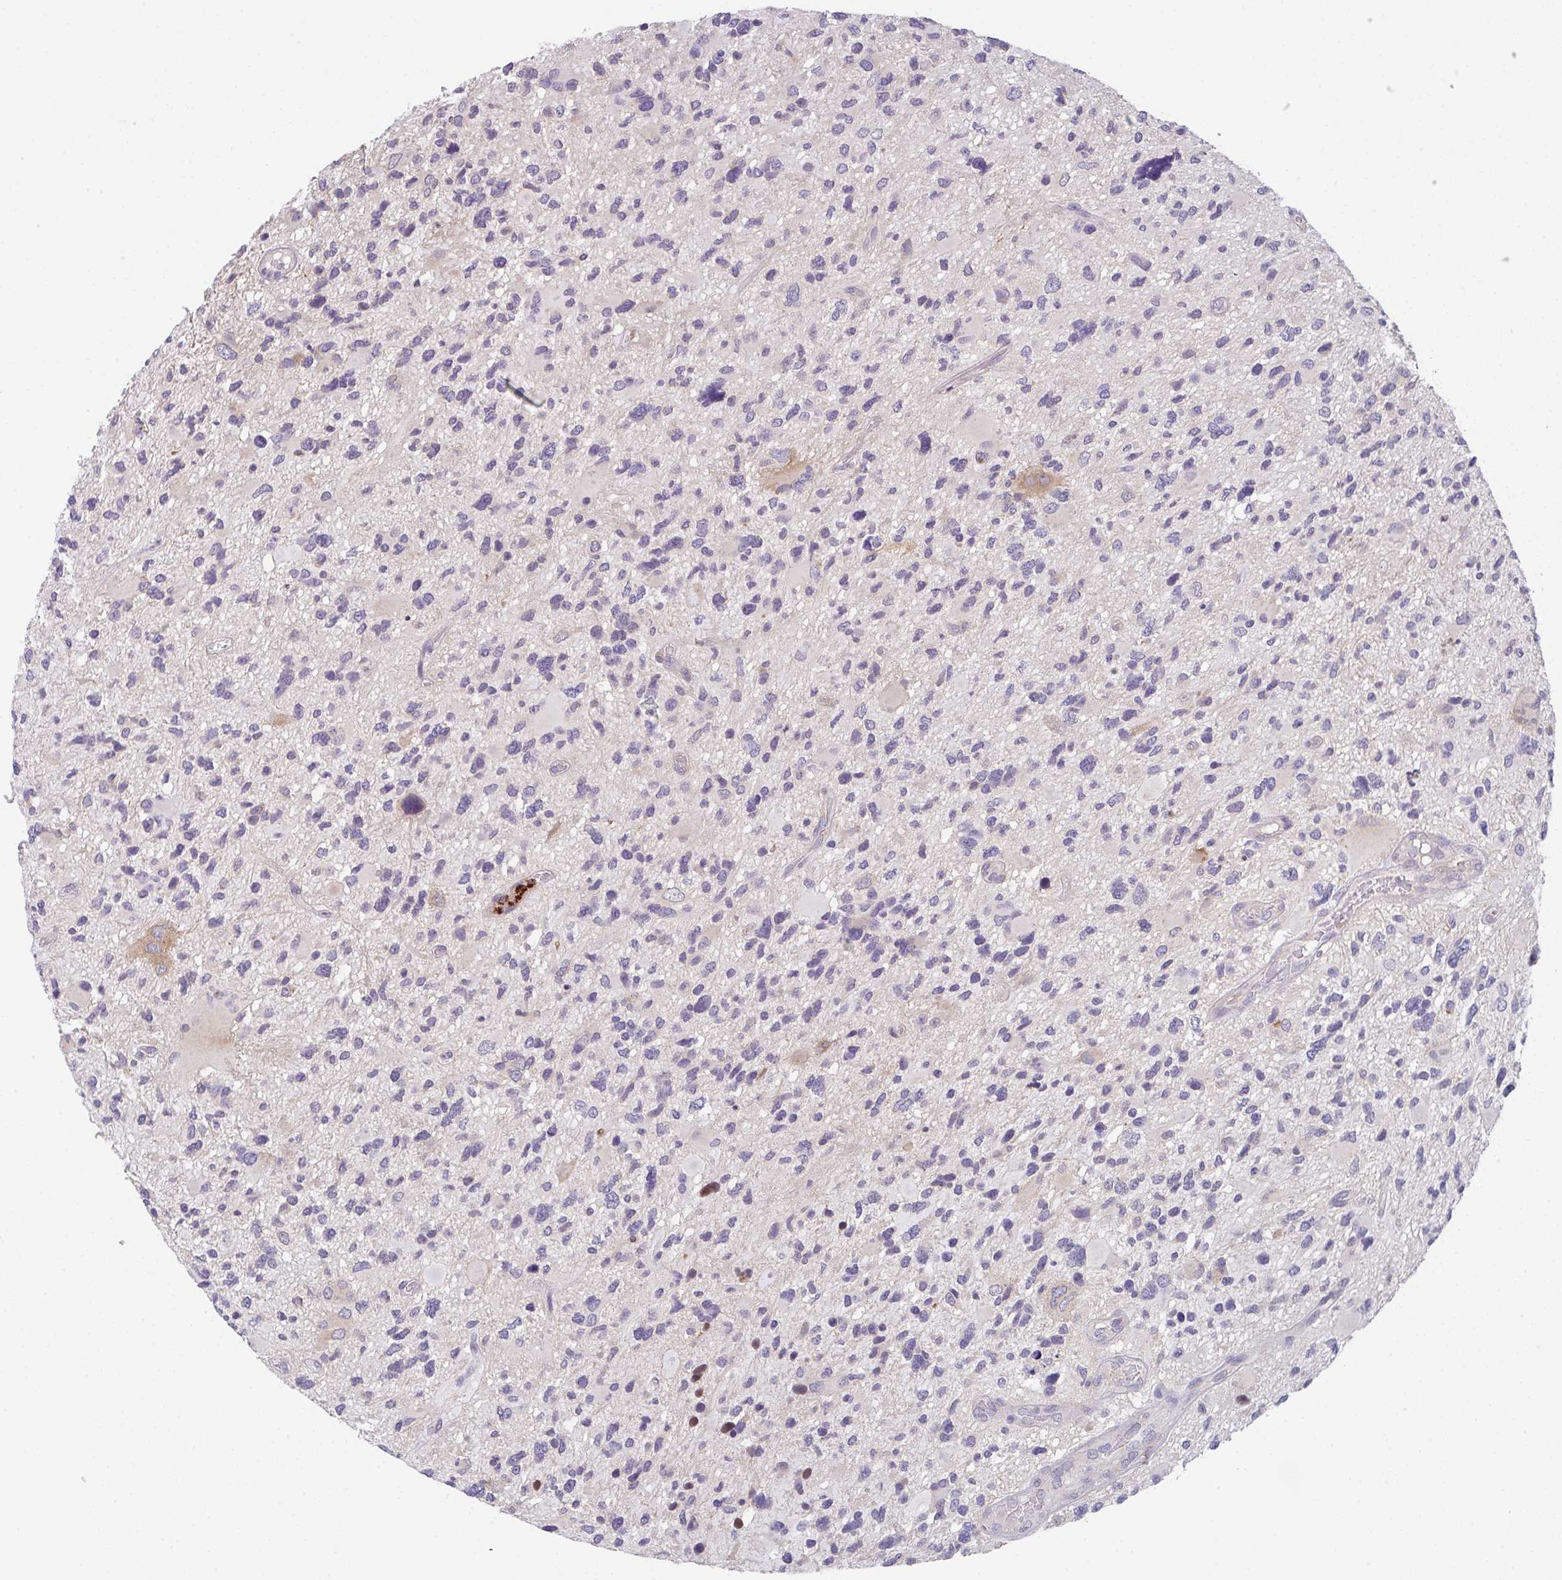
{"staining": {"intensity": "negative", "quantity": "none", "location": "none"}, "tissue": "glioma", "cell_type": "Tumor cells", "image_type": "cancer", "snomed": [{"axis": "morphology", "description": "Glioma, malignant, High grade"}, {"axis": "topography", "description": "Brain"}], "caption": "Tumor cells show no significant staining in high-grade glioma (malignant).", "gene": "TSPAN31", "patient": {"sex": "female", "age": 11}}